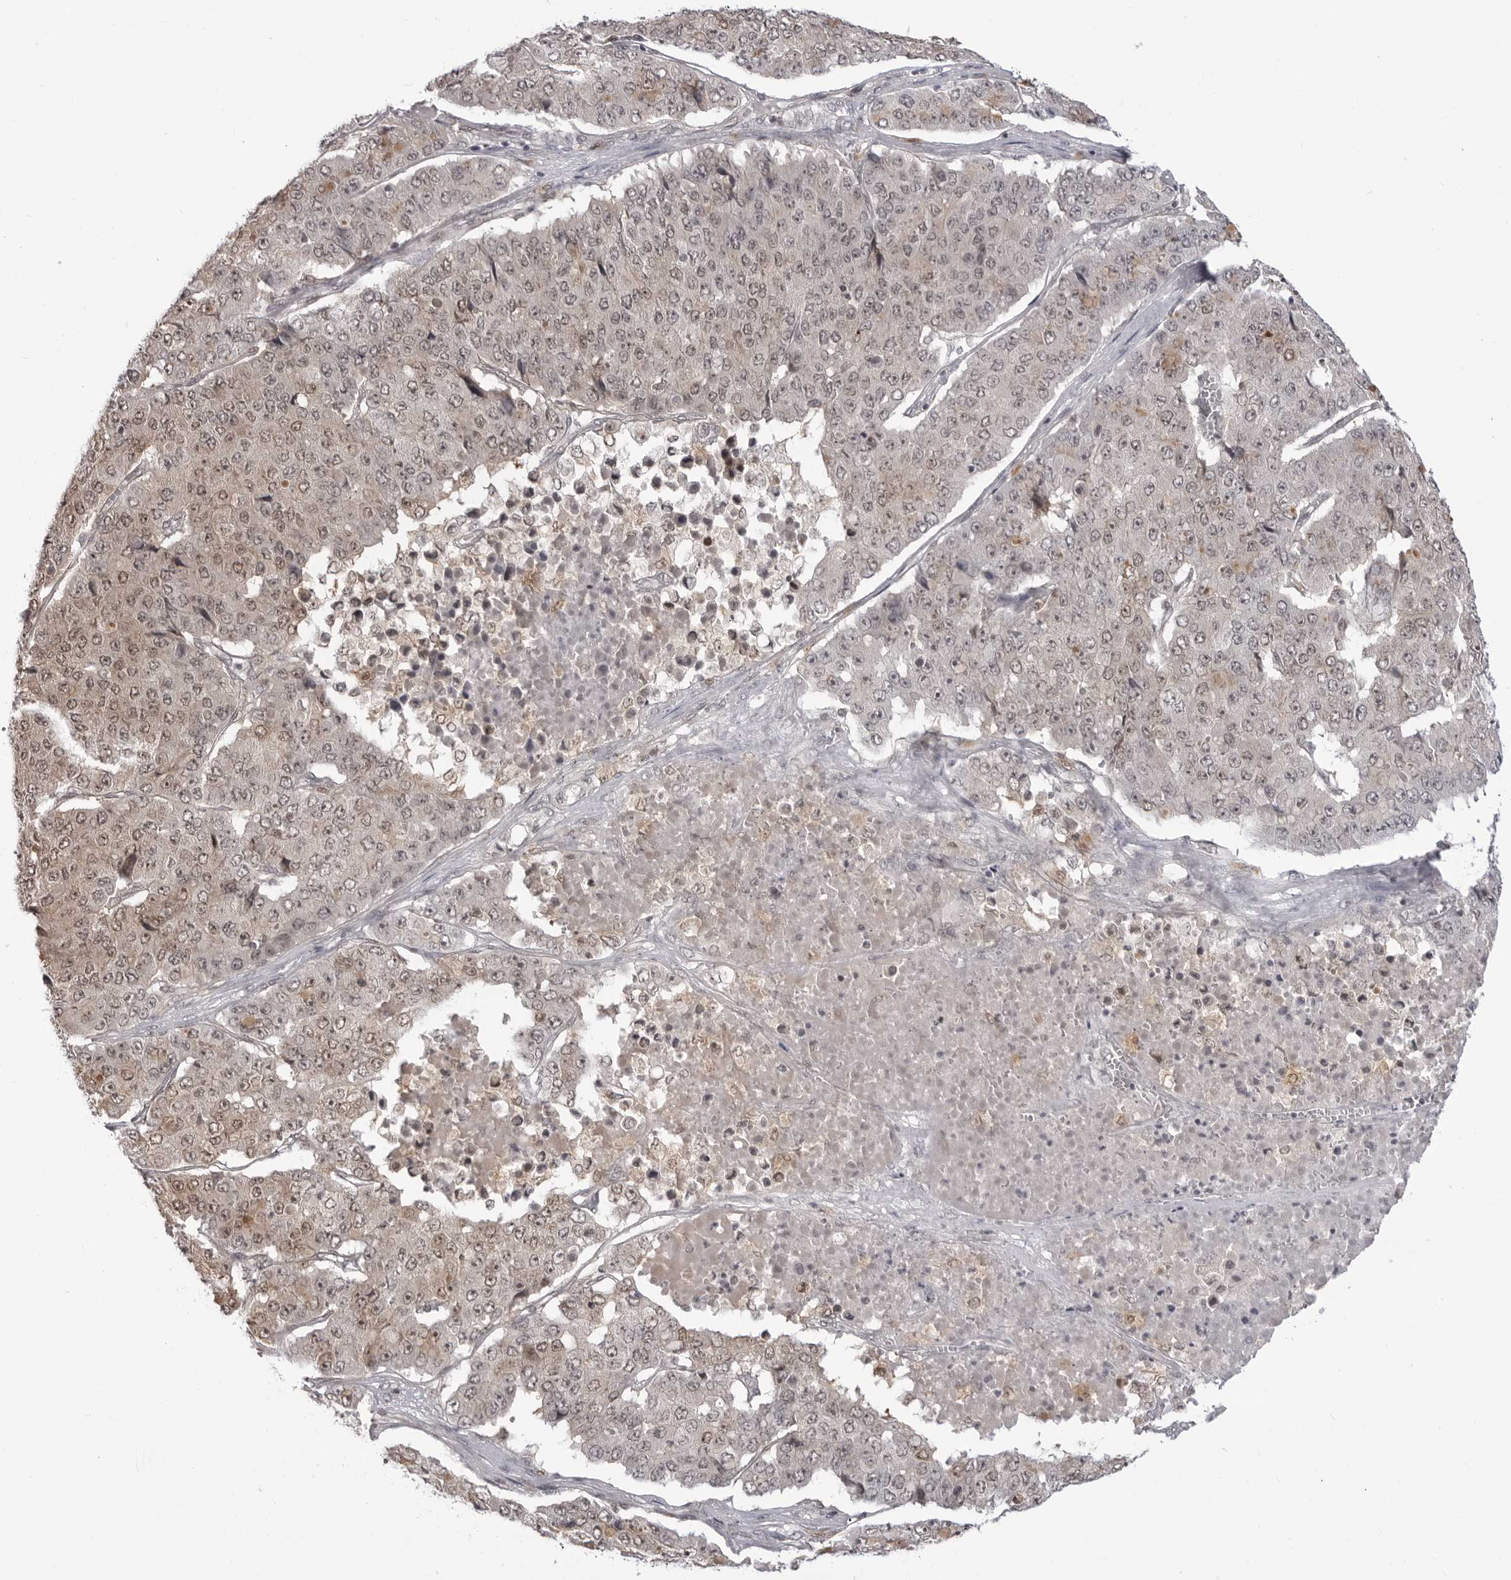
{"staining": {"intensity": "weak", "quantity": ">75%", "location": "nuclear"}, "tissue": "pancreatic cancer", "cell_type": "Tumor cells", "image_type": "cancer", "snomed": [{"axis": "morphology", "description": "Adenocarcinoma, NOS"}, {"axis": "topography", "description": "Pancreas"}], "caption": "Tumor cells show low levels of weak nuclear expression in about >75% of cells in human pancreatic adenocarcinoma. The protein of interest is shown in brown color, while the nuclei are stained blue.", "gene": "SRGAP2", "patient": {"sex": "male", "age": 50}}